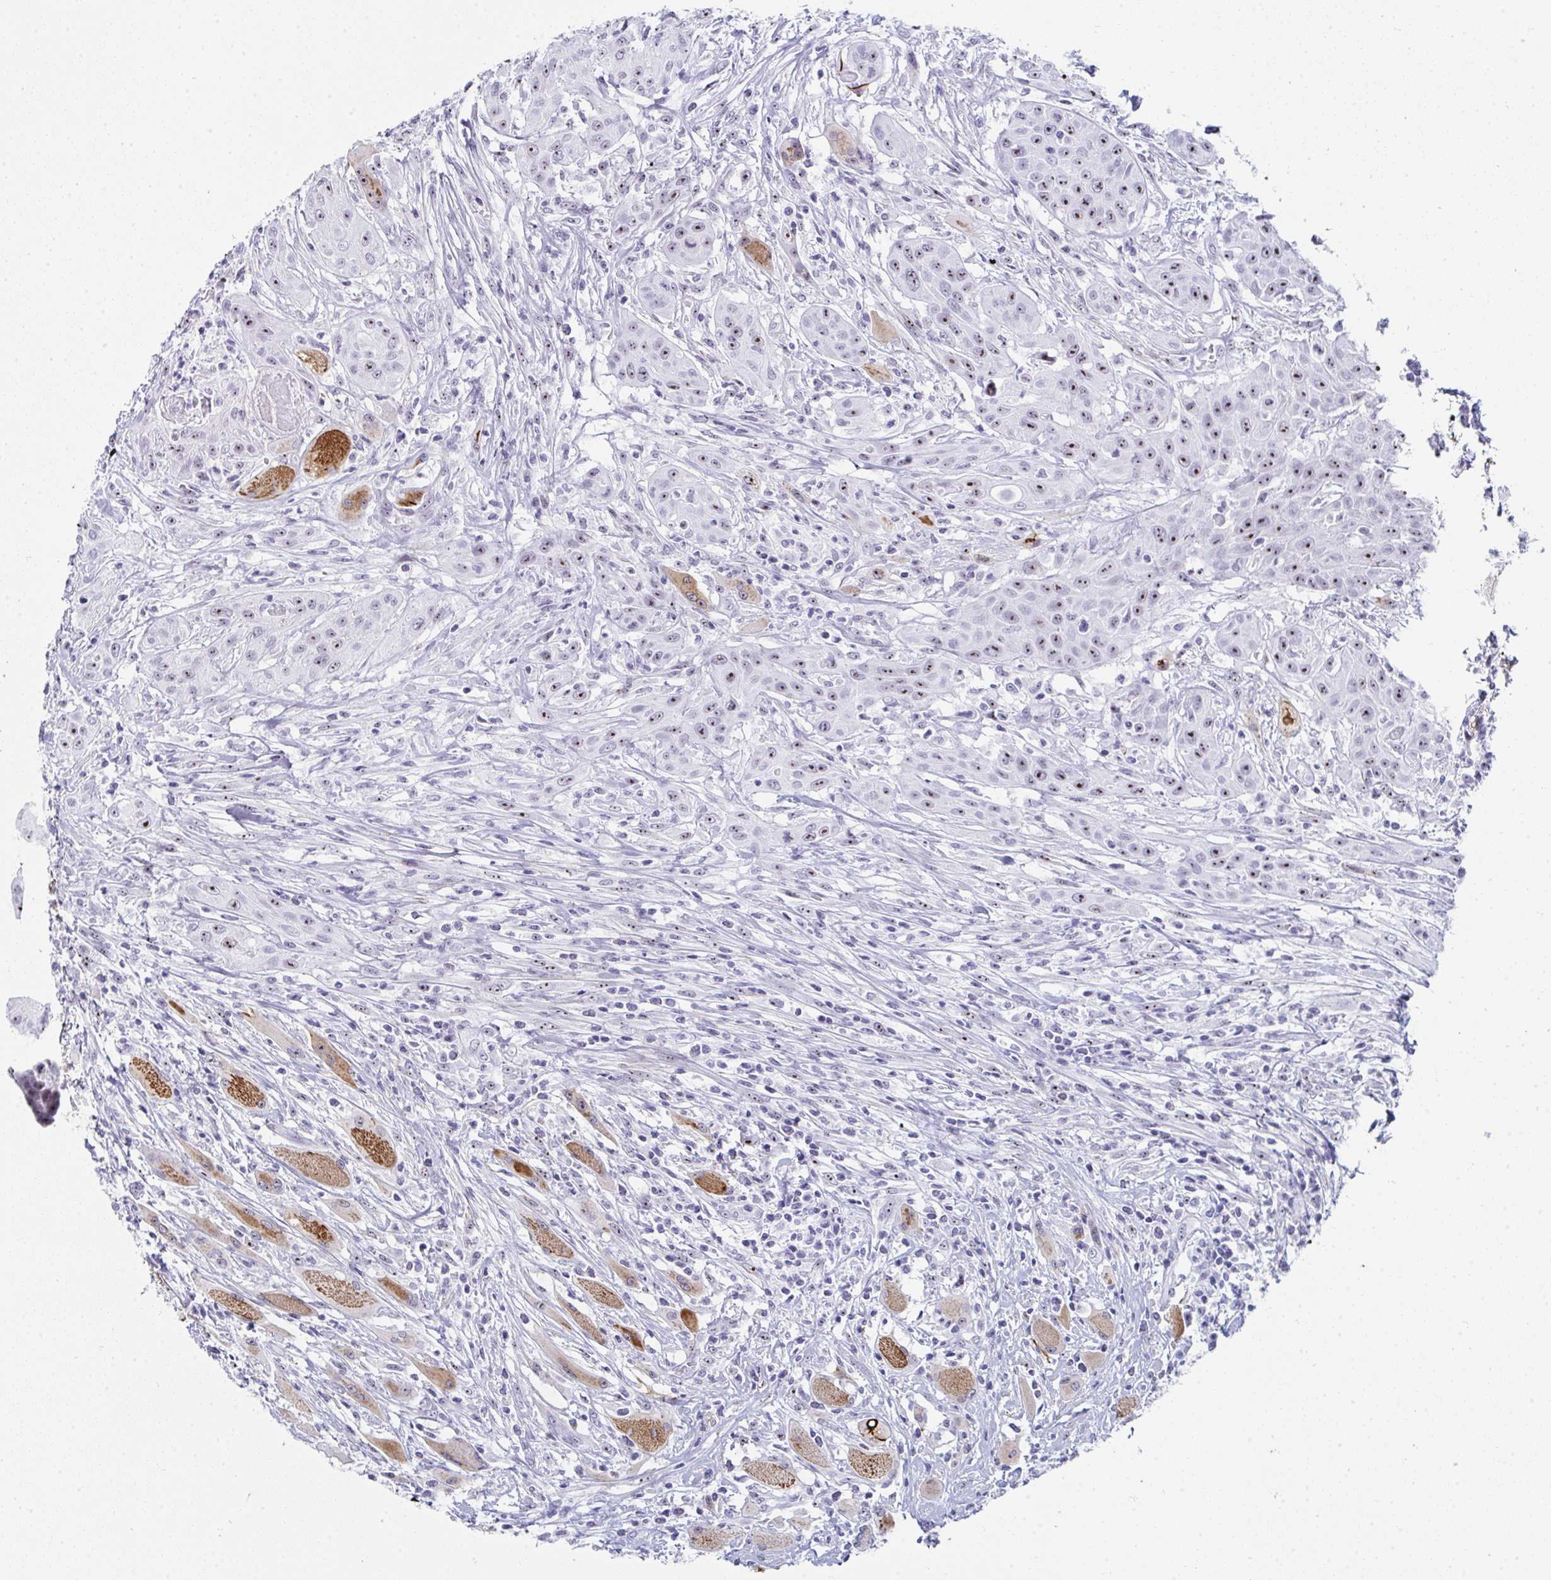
{"staining": {"intensity": "moderate", "quantity": ">75%", "location": "nuclear"}, "tissue": "head and neck cancer", "cell_type": "Tumor cells", "image_type": "cancer", "snomed": [{"axis": "morphology", "description": "Squamous cell carcinoma, NOS"}, {"axis": "topography", "description": "Oral tissue"}, {"axis": "topography", "description": "Head-Neck"}, {"axis": "topography", "description": "Neck, NOS"}], "caption": "The micrograph reveals a brown stain indicating the presence of a protein in the nuclear of tumor cells in head and neck cancer.", "gene": "NOP10", "patient": {"sex": "female", "age": 55}}